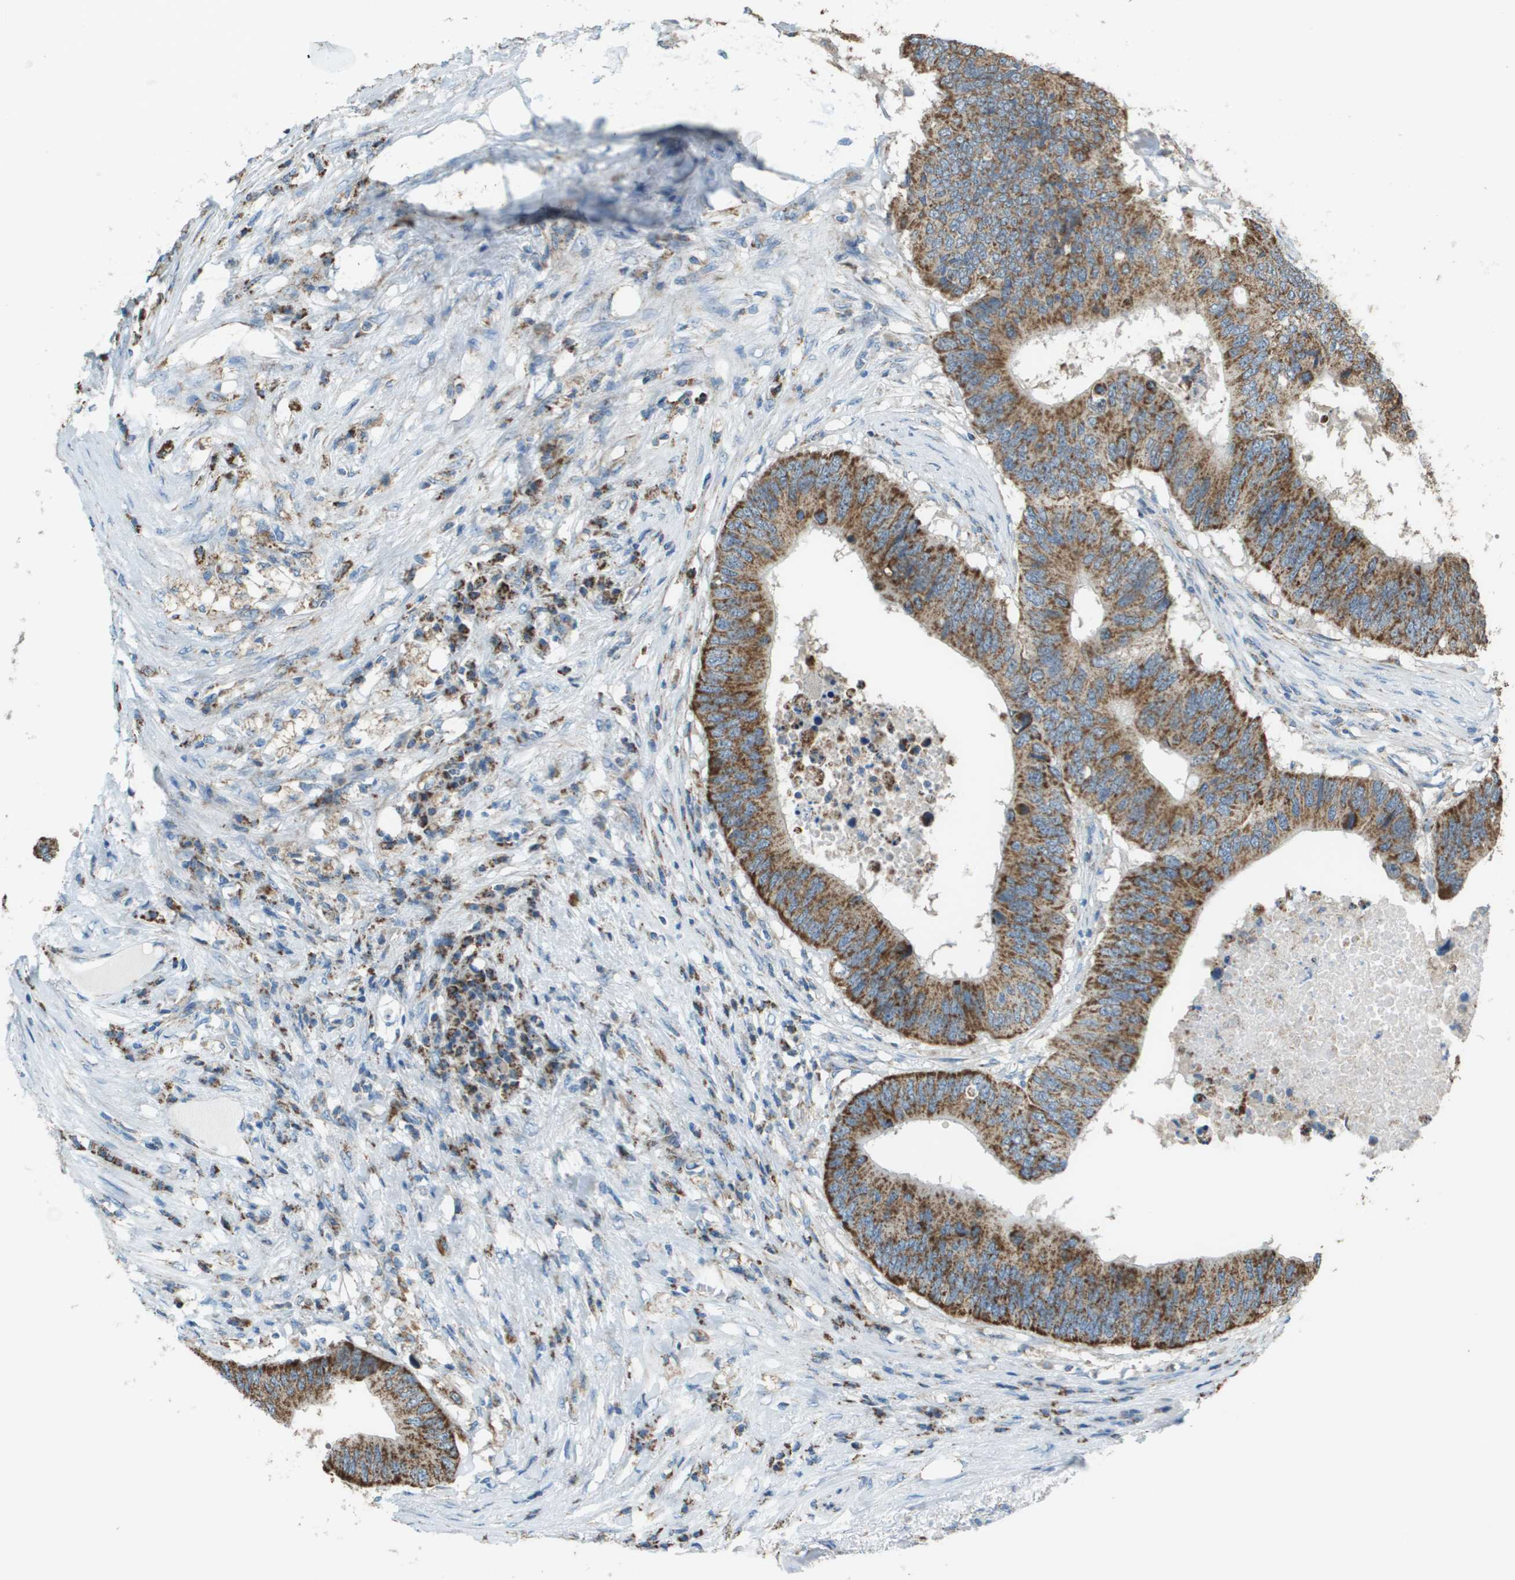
{"staining": {"intensity": "moderate", "quantity": ">75%", "location": "cytoplasmic/membranous"}, "tissue": "colorectal cancer", "cell_type": "Tumor cells", "image_type": "cancer", "snomed": [{"axis": "morphology", "description": "Adenocarcinoma, NOS"}, {"axis": "topography", "description": "Colon"}], "caption": "High-magnification brightfield microscopy of colorectal cancer stained with DAB (brown) and counterstained with hematoxylin (blue). tumor cells exhibit moderate cytoplasmic/membranous positivity is identified in about>75% of cells.", "gene": "FH", "patient": {"sex": "male", "age": 71}}